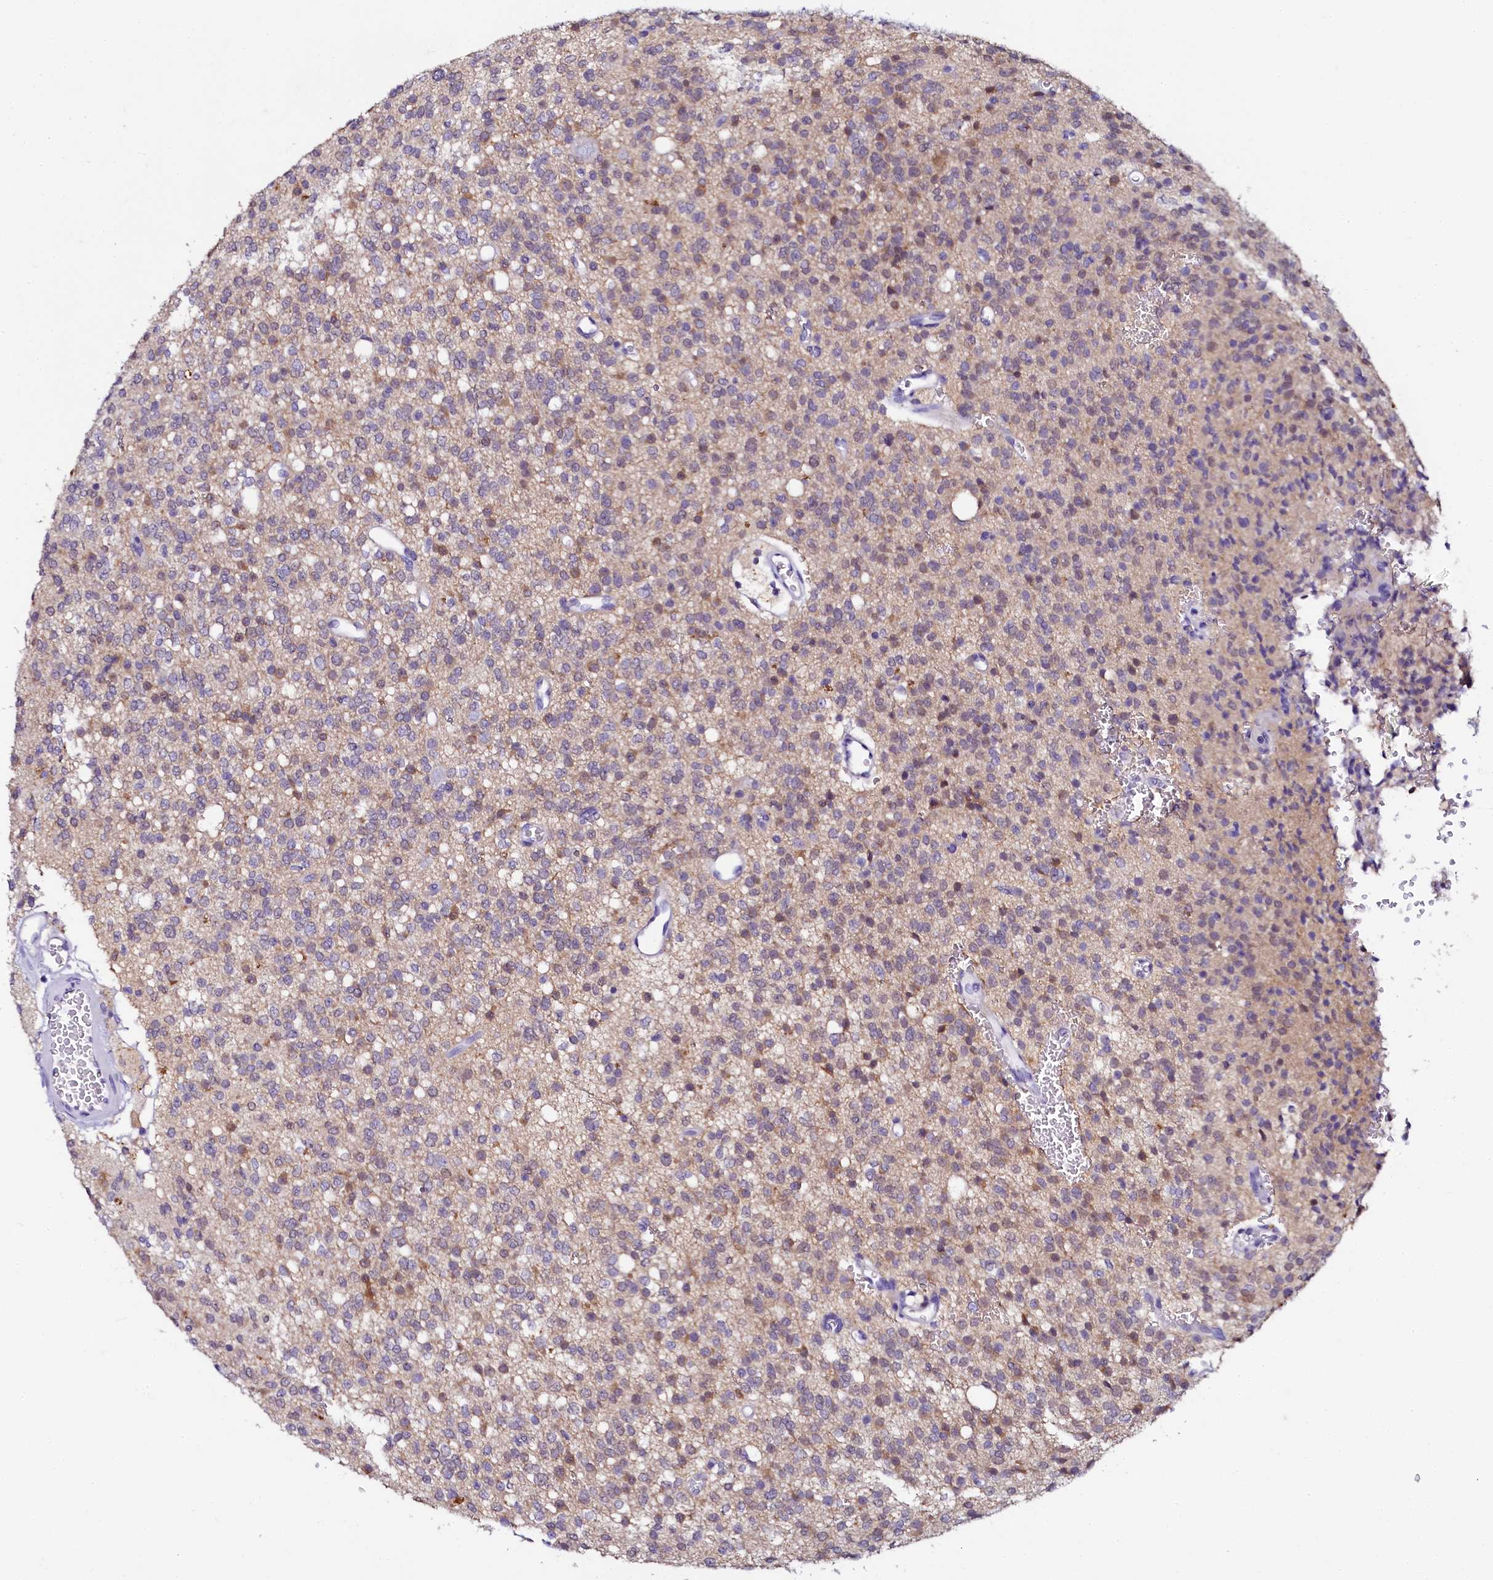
{"staining": {"intensity": "weak", "quantity": "<25%", "location": "cytoplasmic/membranous"}, "tissue": "glioma", "cell_type": "Tumor cells", "image_type": "cancer", "snomed": [{"axis": "morphology", "description": "Glioma, malignant, High grade"}, {"axis": "topography", "description": "Brain"}], "caption": "A histopathology image of malignant high-grade glioma stained for a protein exhibits no brown staining in tumor cells.", "gene": "SORD", "patient": {"sex": "male", "age": 34}}